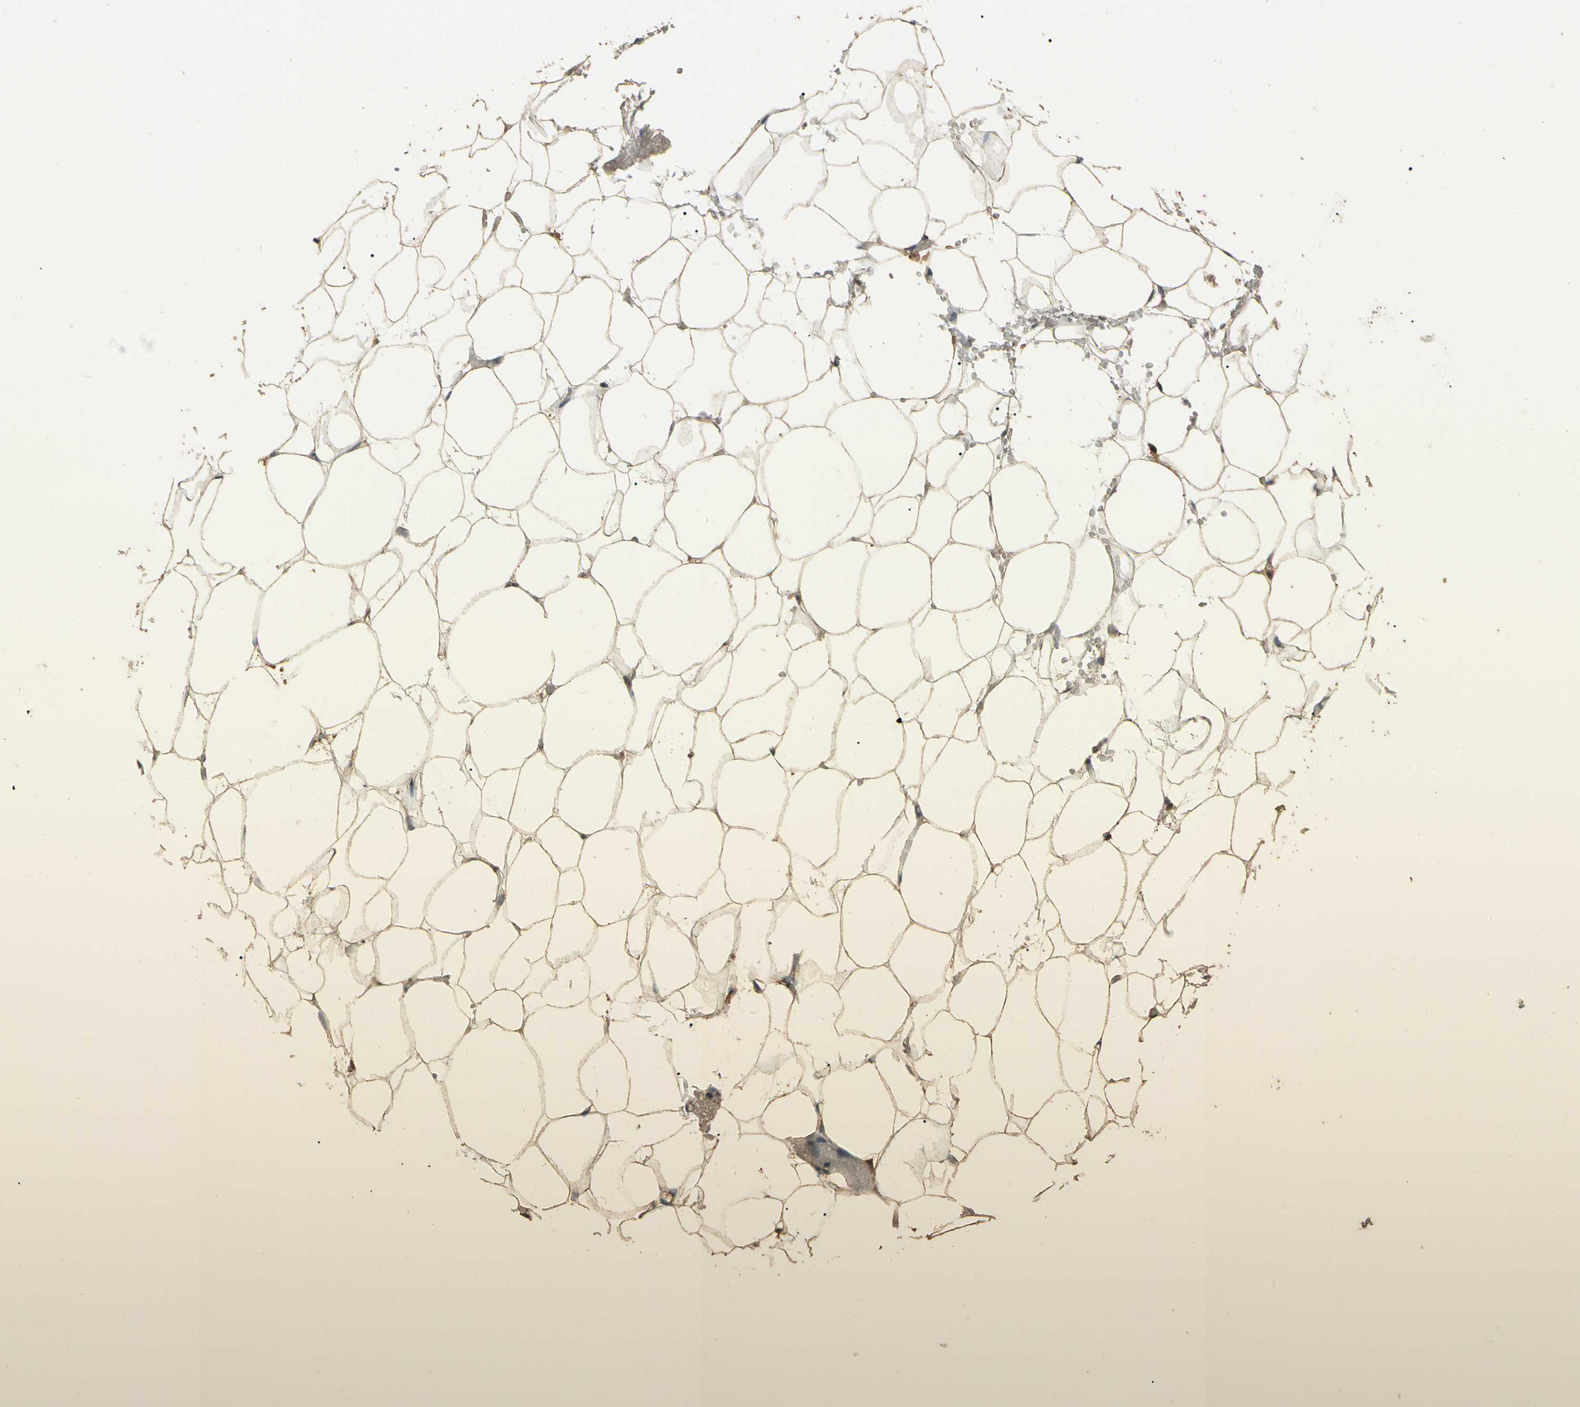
{"staining": {"intensity": "moderate", "quantity": ">75%", "location": "cytoplasmic/membranous"}, "tissue": "adipose tissue", "cell_type": "Adipocytes", "image_type": "normal", "snomed": [{"axis": "morphology", "description": "Normal tissue, NOS"}, {"axis": "topography", "description": "Breast"}, {"axis": "topography", "description": "Adipose tissue"}], "caption": "Immunohistochemical staining of unremarkable human adipose tissue exhibits medium levels of moderate cytoplasmic/membranous positivity in about >75% of adipocytes.", "gene": "CDH6", "patient": {"sex": "female", "age": 25}}